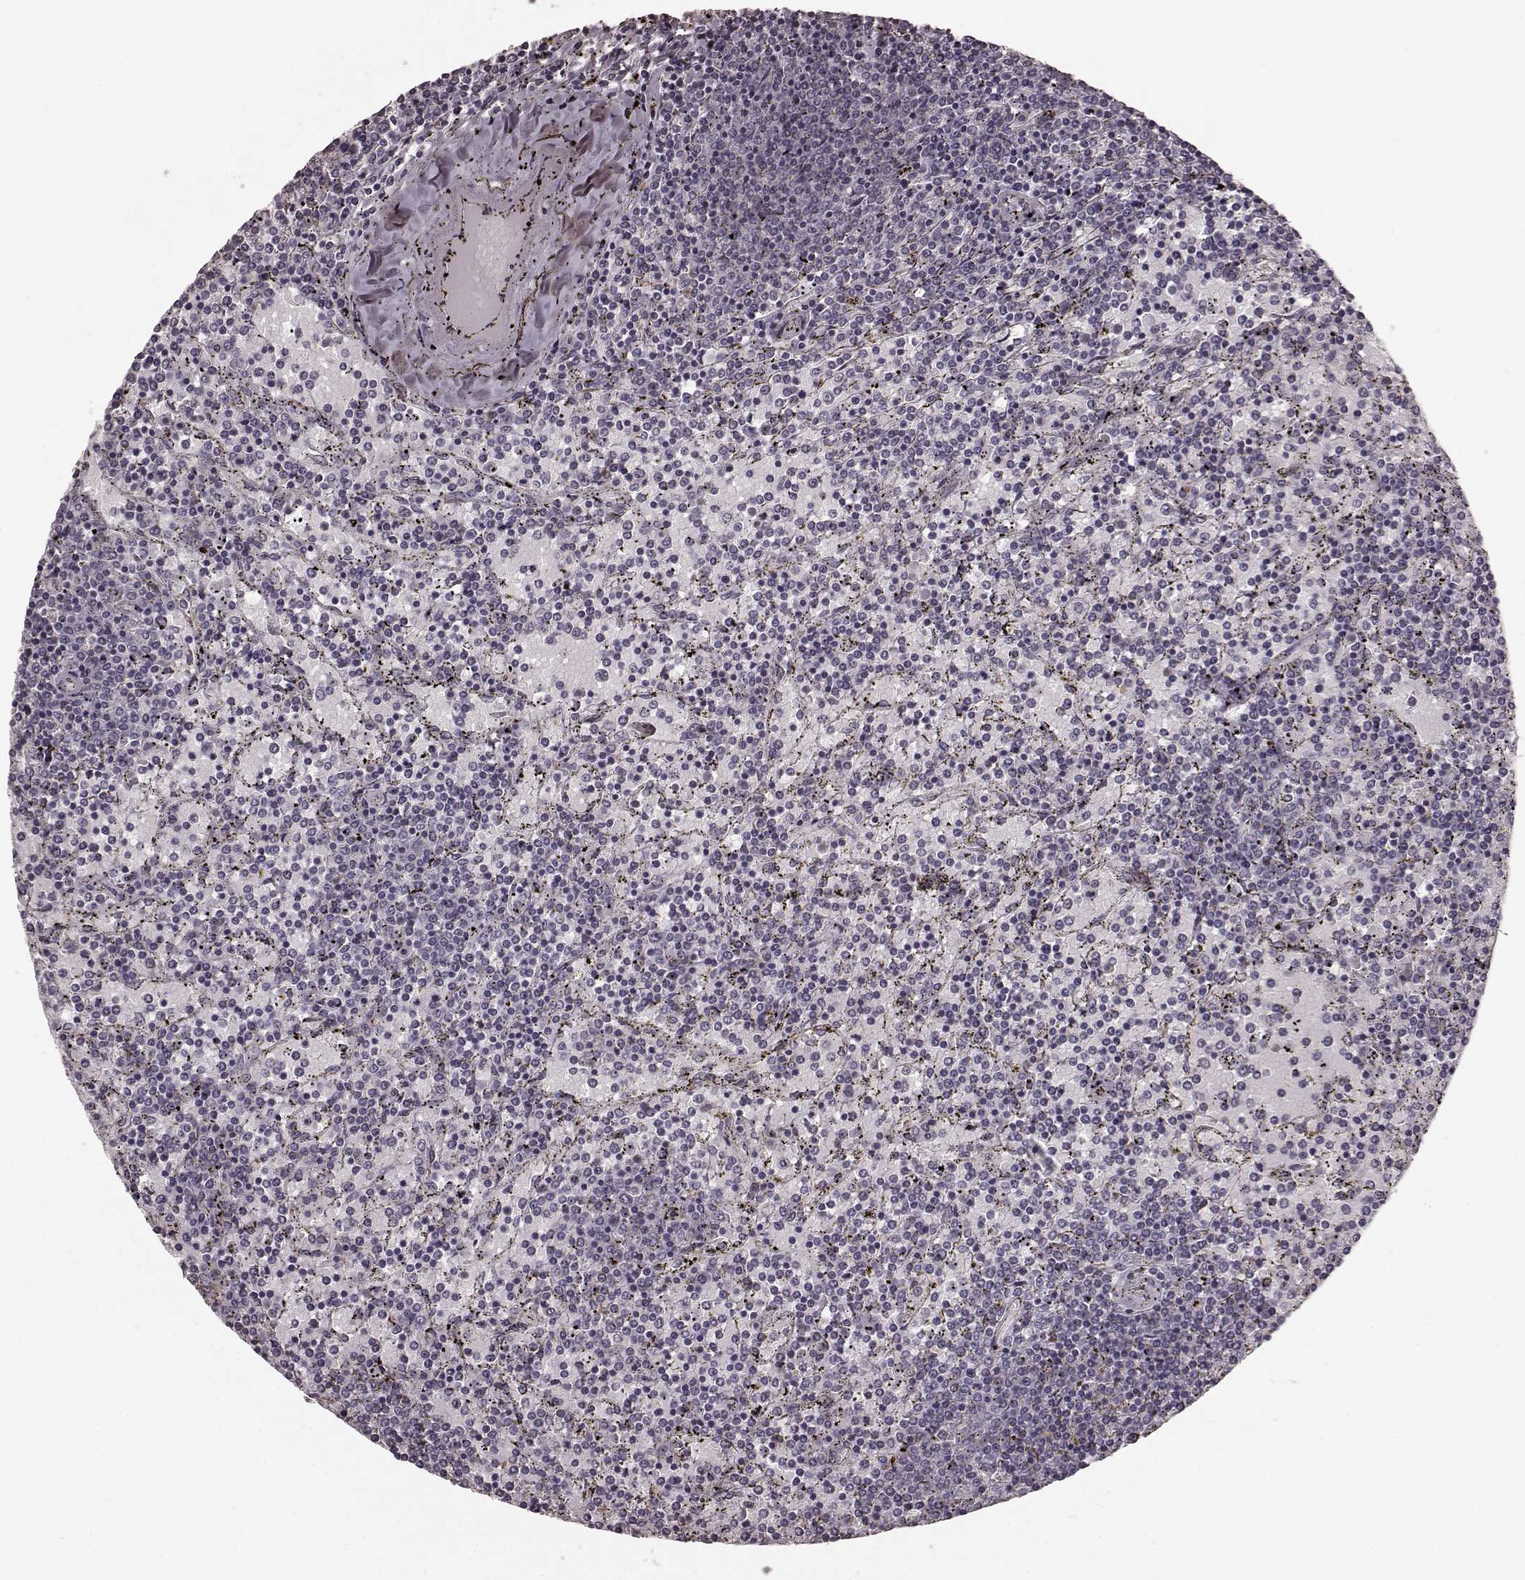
{"staining": {"intensity": "negative", "quantity": "none", "location": "none"}, "tissue": "lymphoma", "cell_type": "Tumor cells", "image_type": "cancer", "snomed": [{"axis": "morphology", "description": "Malignant lymphoma, non-Hodgkin's type, Low grade"}, {"axis": "topography", "description": "Spleen"}], "caption": "Immunohistochemistry (IHC) of lymphoma reveals no positivity in tumor cells.", "gene": "PLCB4", "patient": {"sex": "female", "age": 77}}